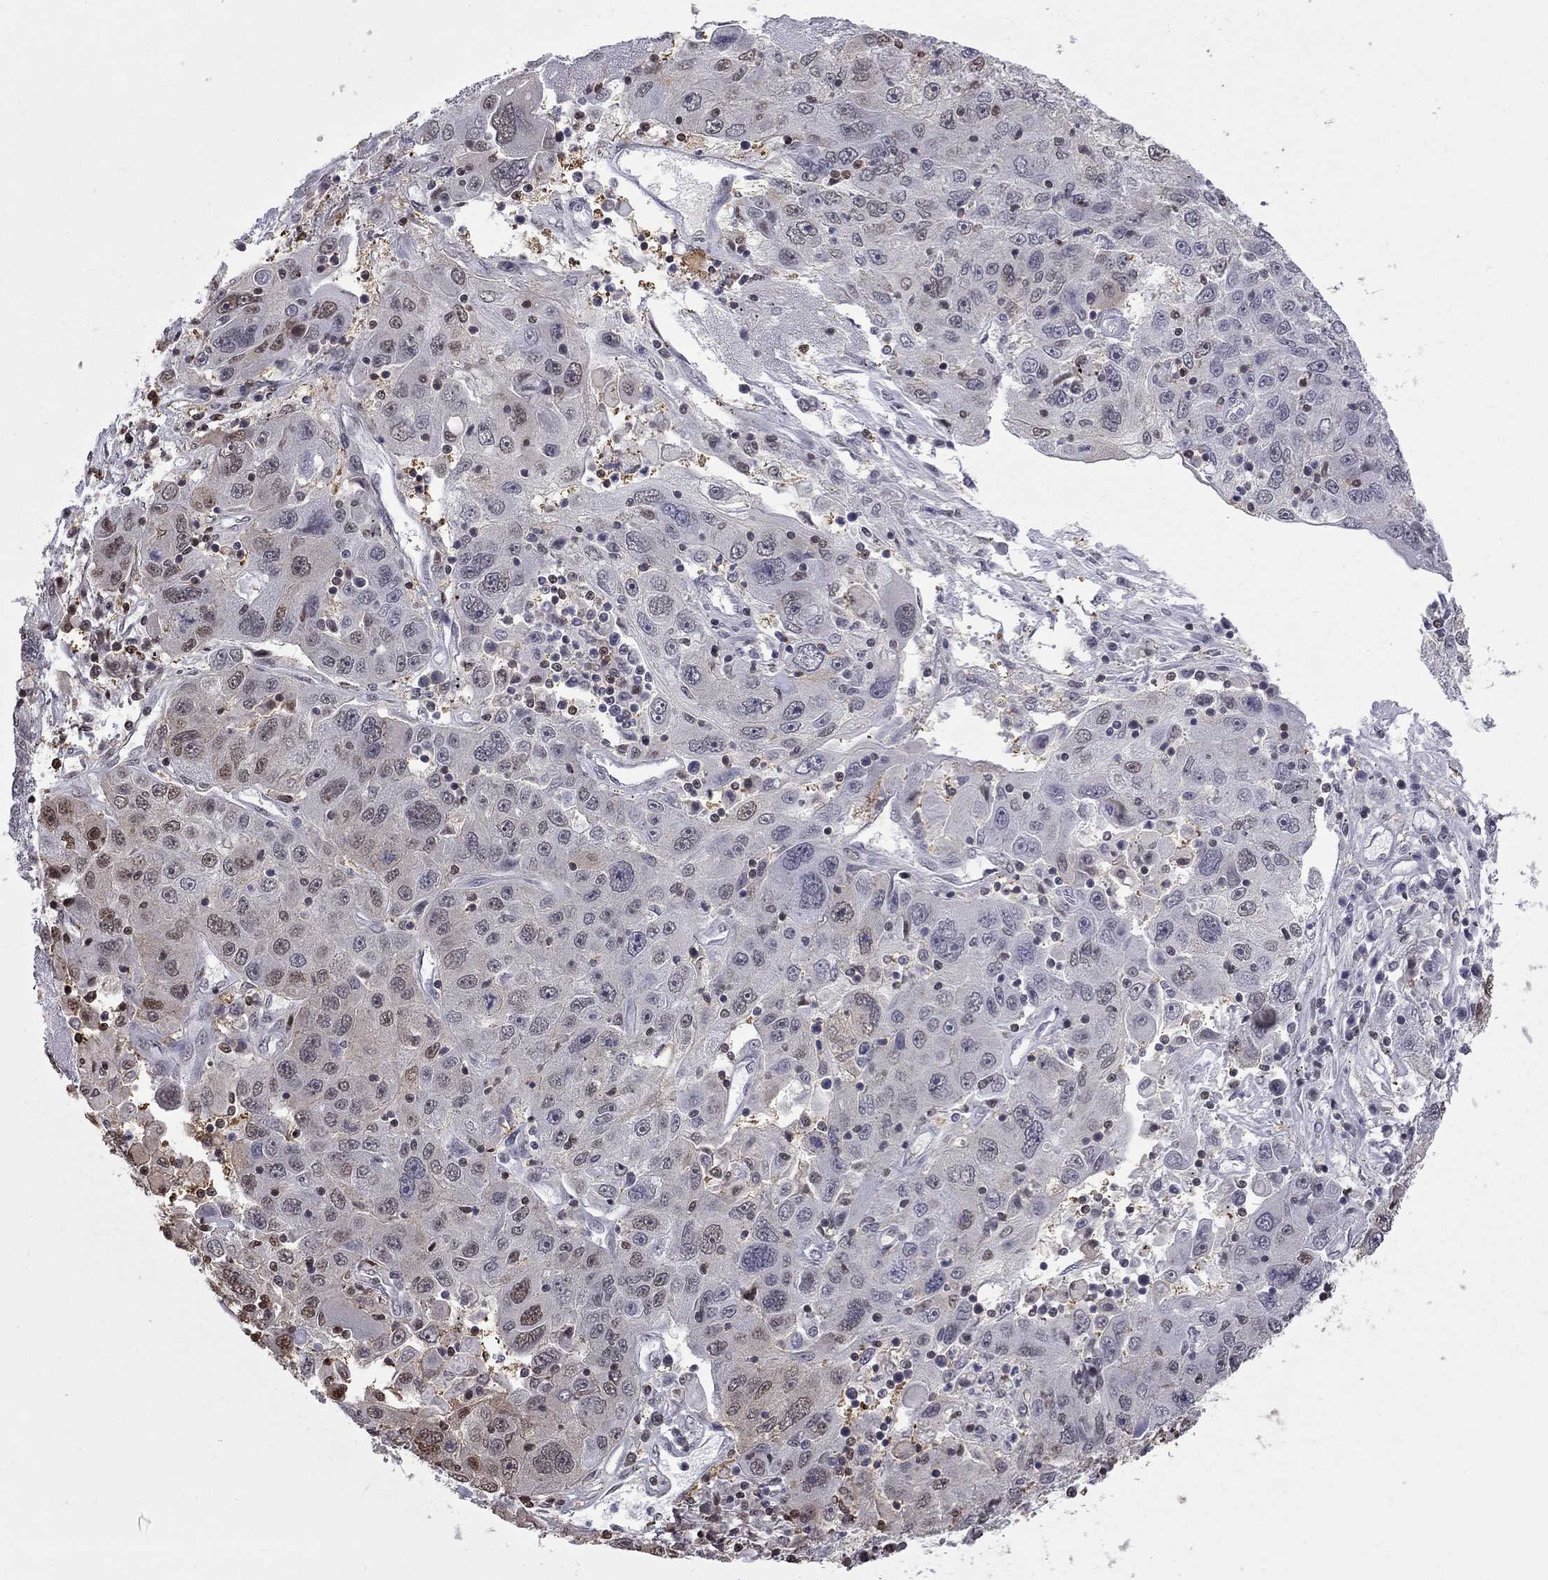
{"staining": {"intensity": "negative", "quantity": "none", "location": "none"}, "tissue": "stomach cancer", "cell_type": "Tumor cells", "image_type": "cancer", "snomed": [{"axis": "morphology", "description": "Adenocarcinoma, NOS"}, {"axis": "topography", "description": "Stomach"}], "caption": "High power microscopy image of an immunohistochemistry (IHC) micrograph of stomach adenocarcinoma, revealing no significant expression in tumor cells.", "gene": "RFWD3", "patient": {"sex": "male", "age": 56}}